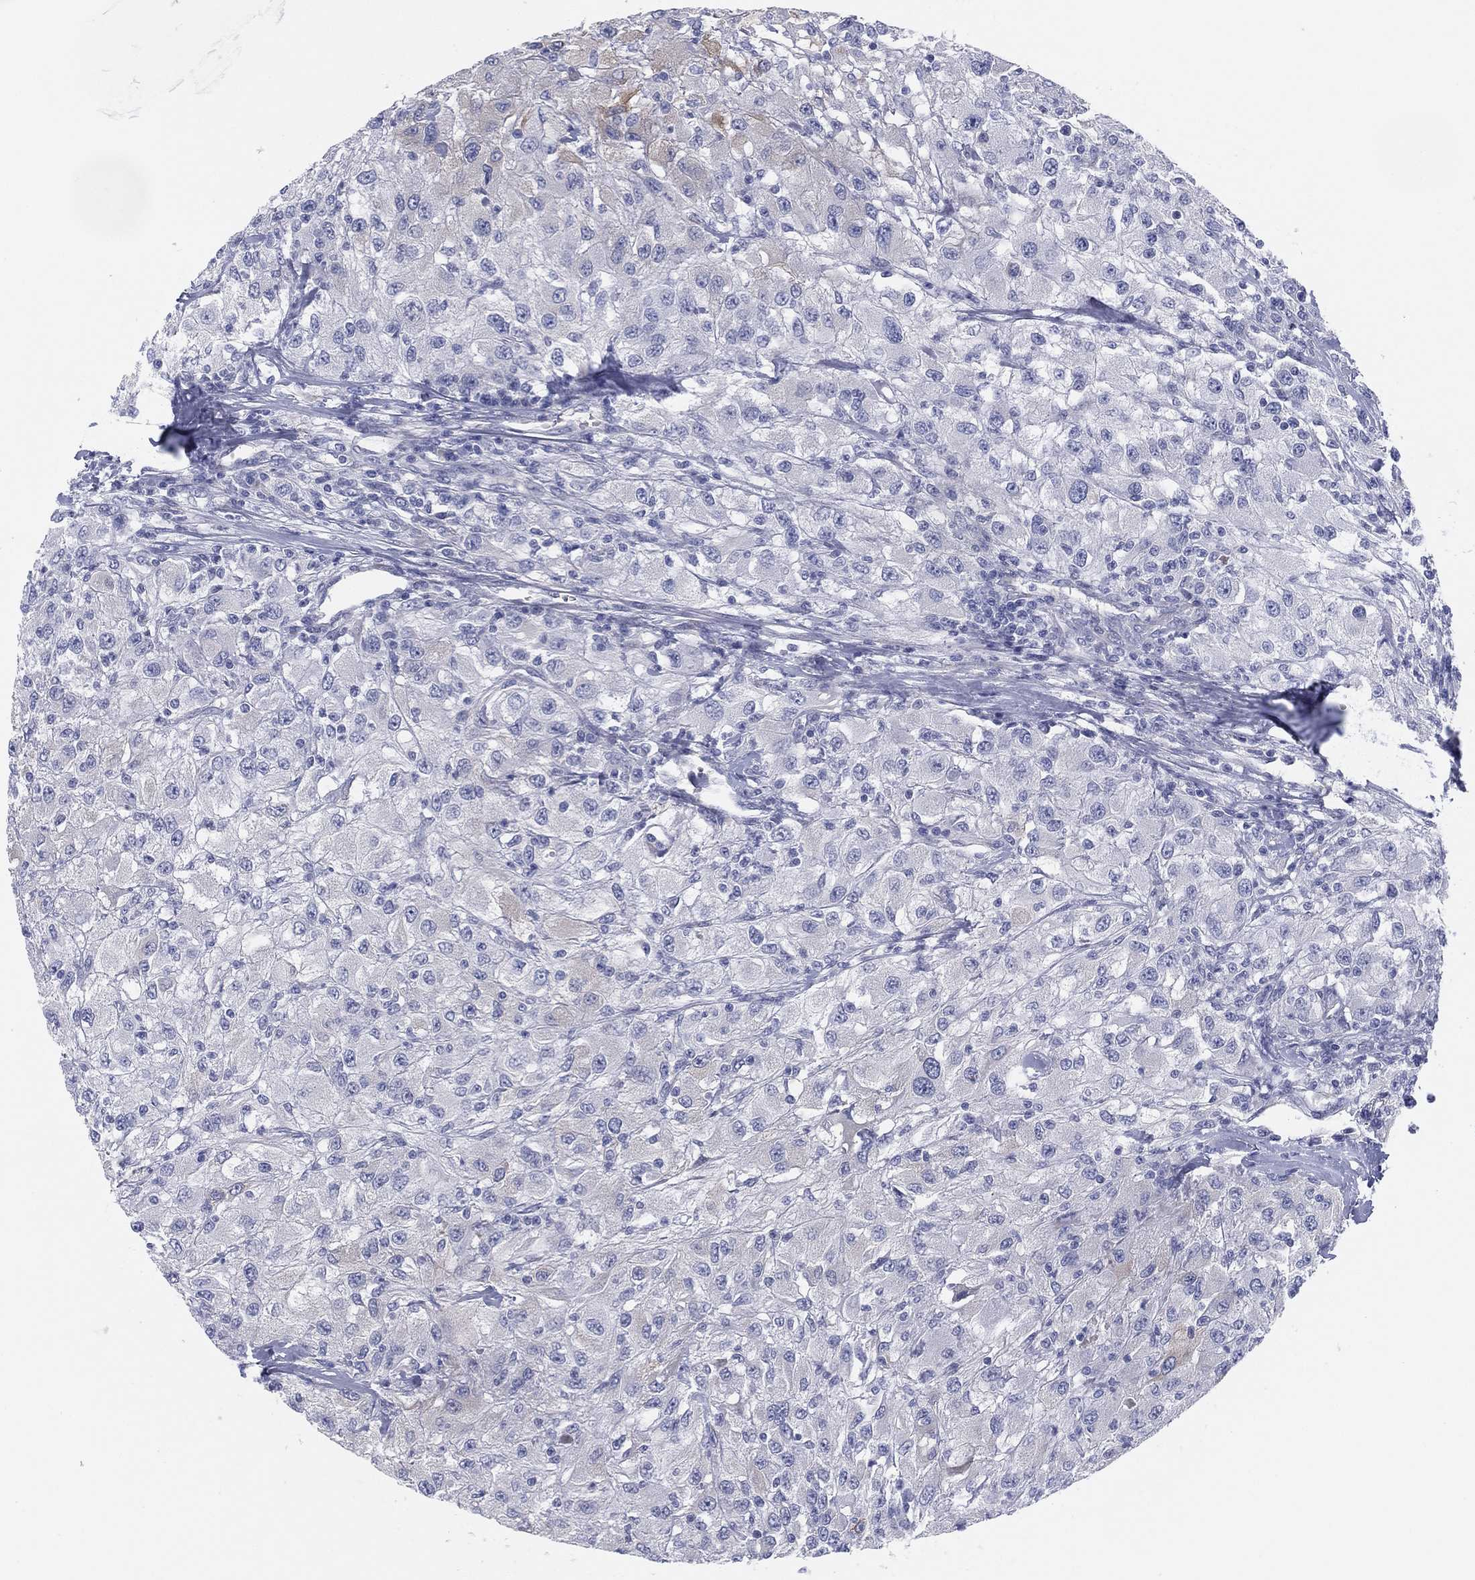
{"staining": {"intensity": "negative", "quantity": "none", "location": "none"}, "tissue": "renal cancer", "cell_type": "Tumor cells", "image_type": "cancer", "snomed": [{"axis": "morphology", "description": "Adenocarcinoma, NOS"}, {"axis": "topography", "description": "Kidney"}], "caption": "Renal cancer (adenocarcinoma) was stained to show a protein in brown. There is no significant positivity in tumor cells. The staining was performed using DAB to visualize the protein expression in brown, while the nuclei were stained in blue with hematoxylin (Magnification: 20x).", "gene": "MLF1", "patient": {"sex": "female", "age": 67}}